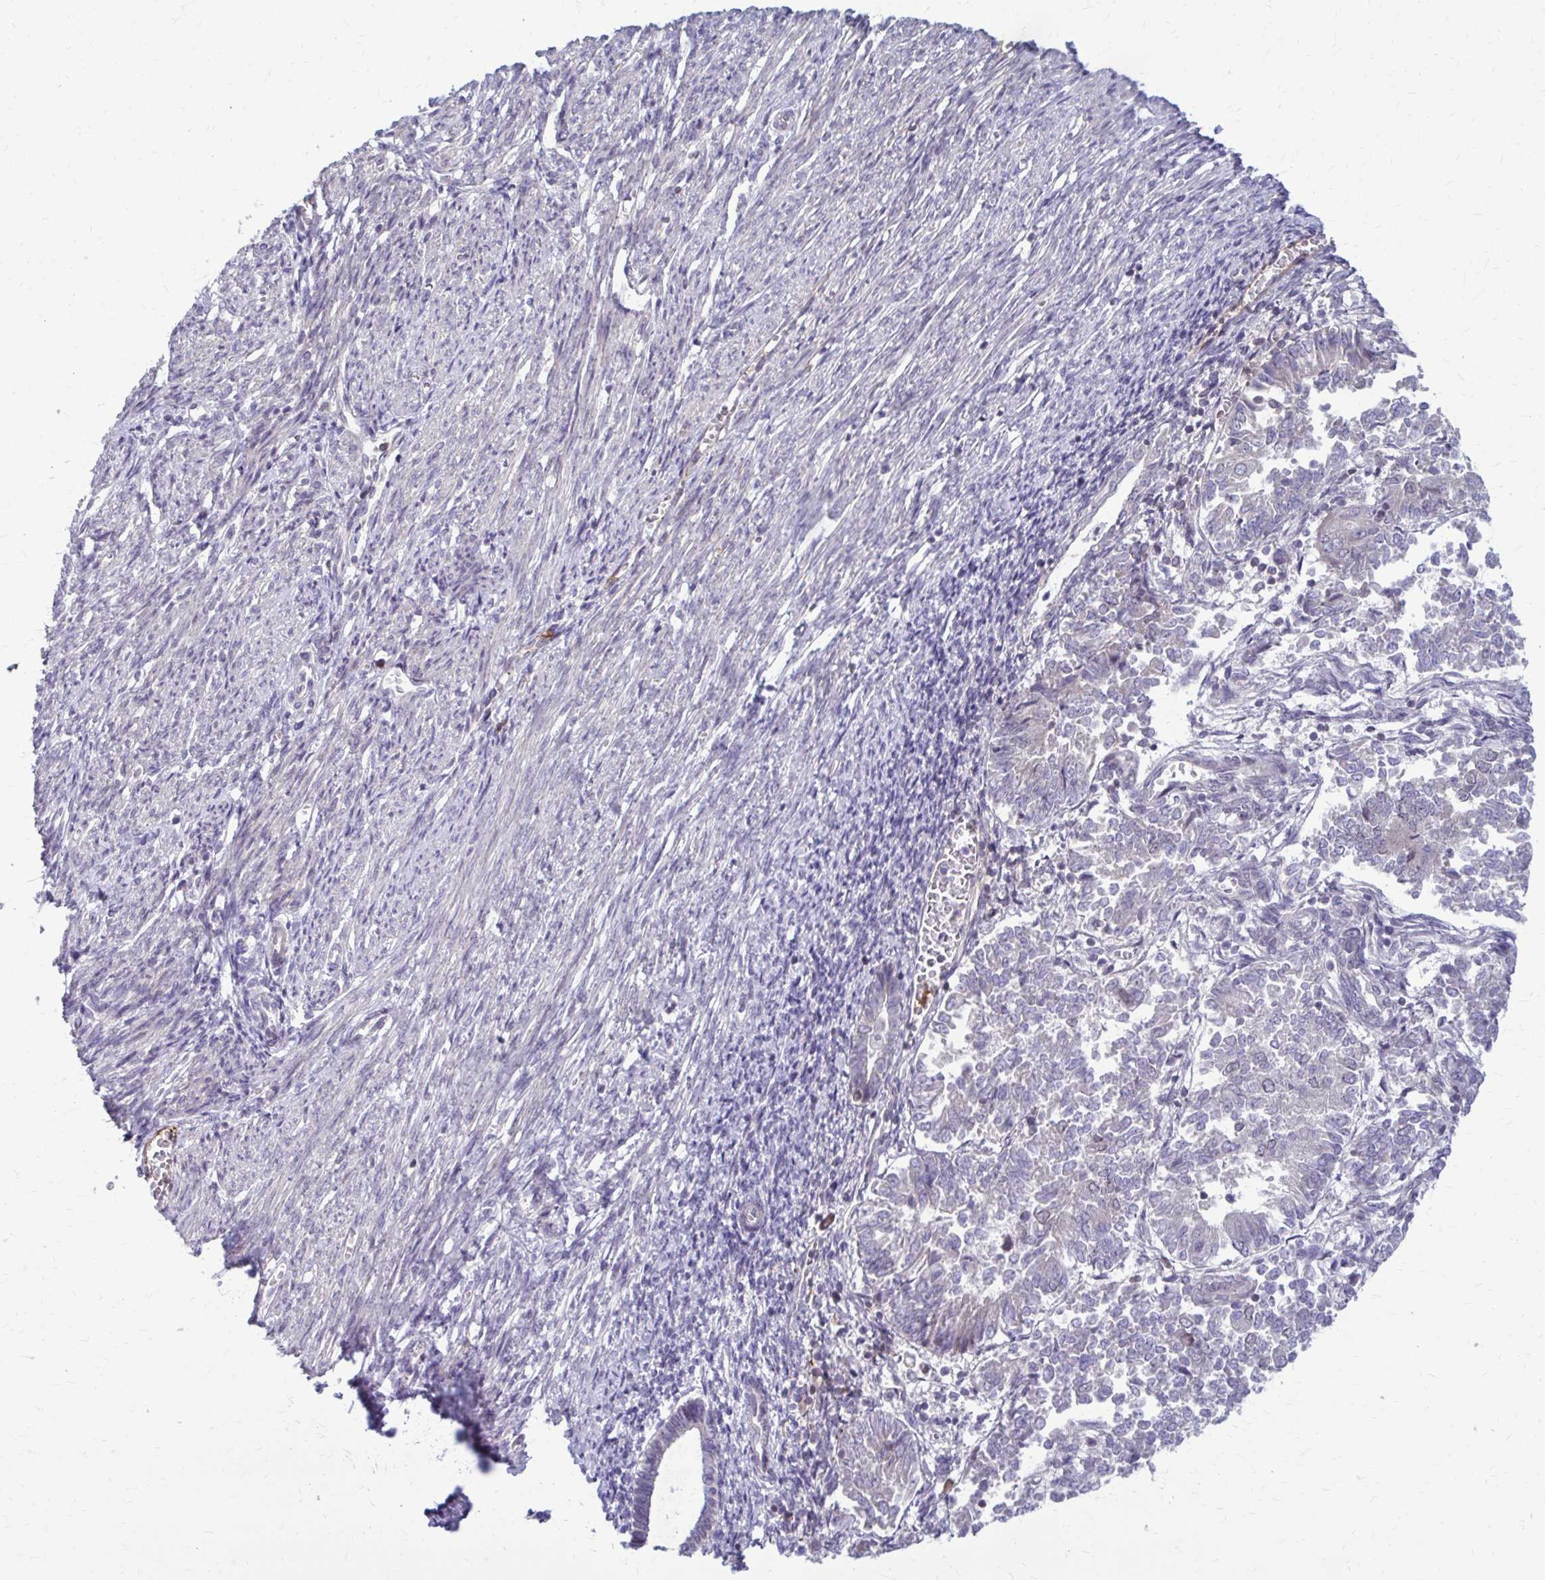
{"staining": {"intensity": "negative", "quantity": "none", "location": "none"}, "tissue": "endometrial cancer", "cell_type": "Tumor cells", "image_type": "cancer", "snomed": [{"axis": "morphology", "description": "Adenocarcinoma, NOS"}, {"axis": "topography", "description": "Endometrium"}], "caption": "Tumor cells show no significant protein staining in adenocarcinoma (endometrial).", "gene": "MCRIP2", "patient": {"sex": "female", "age": 65}}